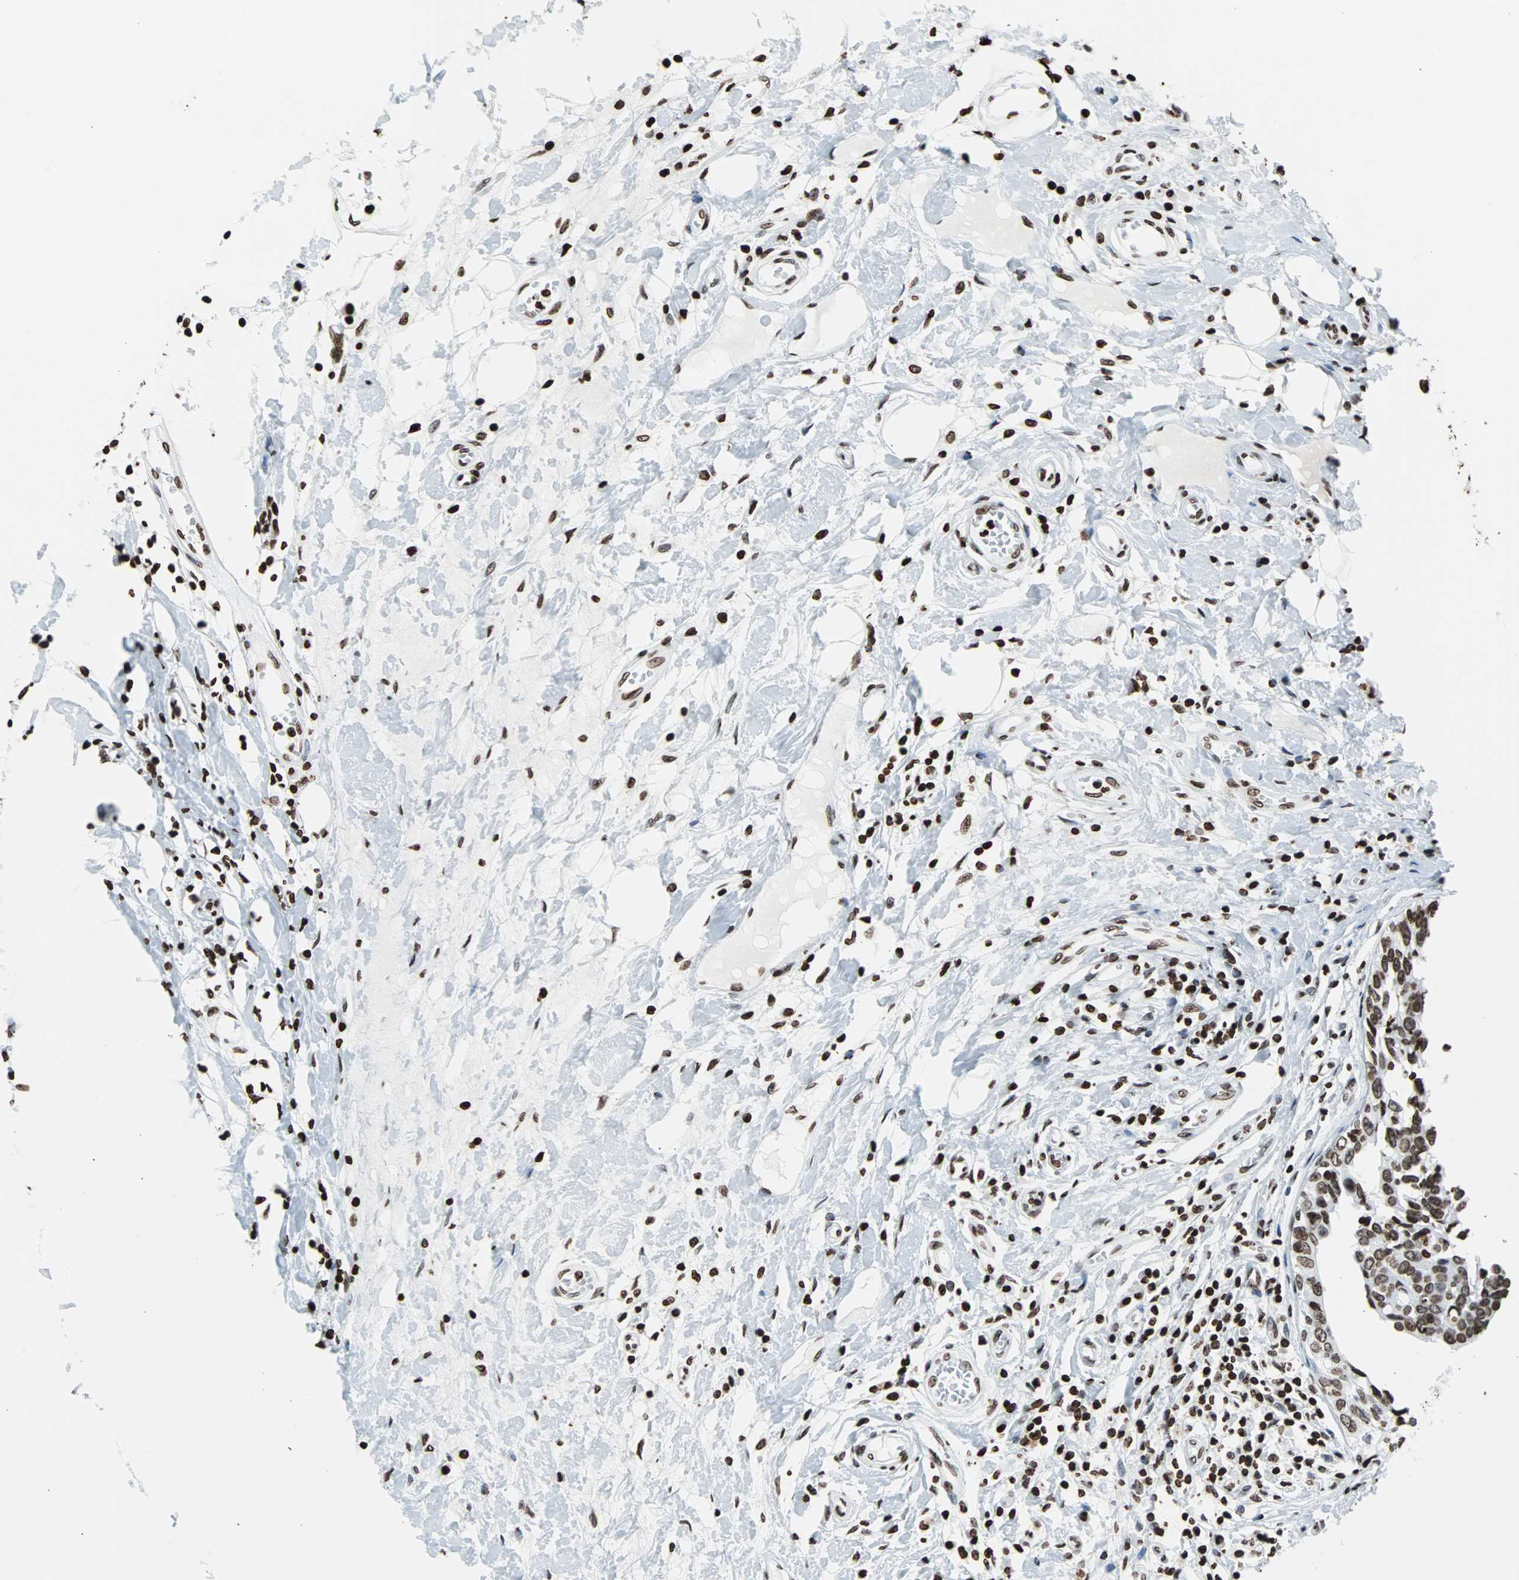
{"staining": {"intensity": "moderate", "quantity": ">75%", "location": "nuclear"}, "tissue": "breast cancer", "cell_type": "Tumor cells", "image_type": "cancer", "snomed": [{"axis": "morphology", "description": "Duct carcinoma"}, {"axis": "topography", "description": "Breast"}], "caption": "This micrograph demonstrates immunohistochemistry (IHC) staining of breast cancer, with medium moderate nuclear staining in about >75% of tumor cells.", "gene": "H2BC18", "patient": {"sex": "female", "age": 27}}